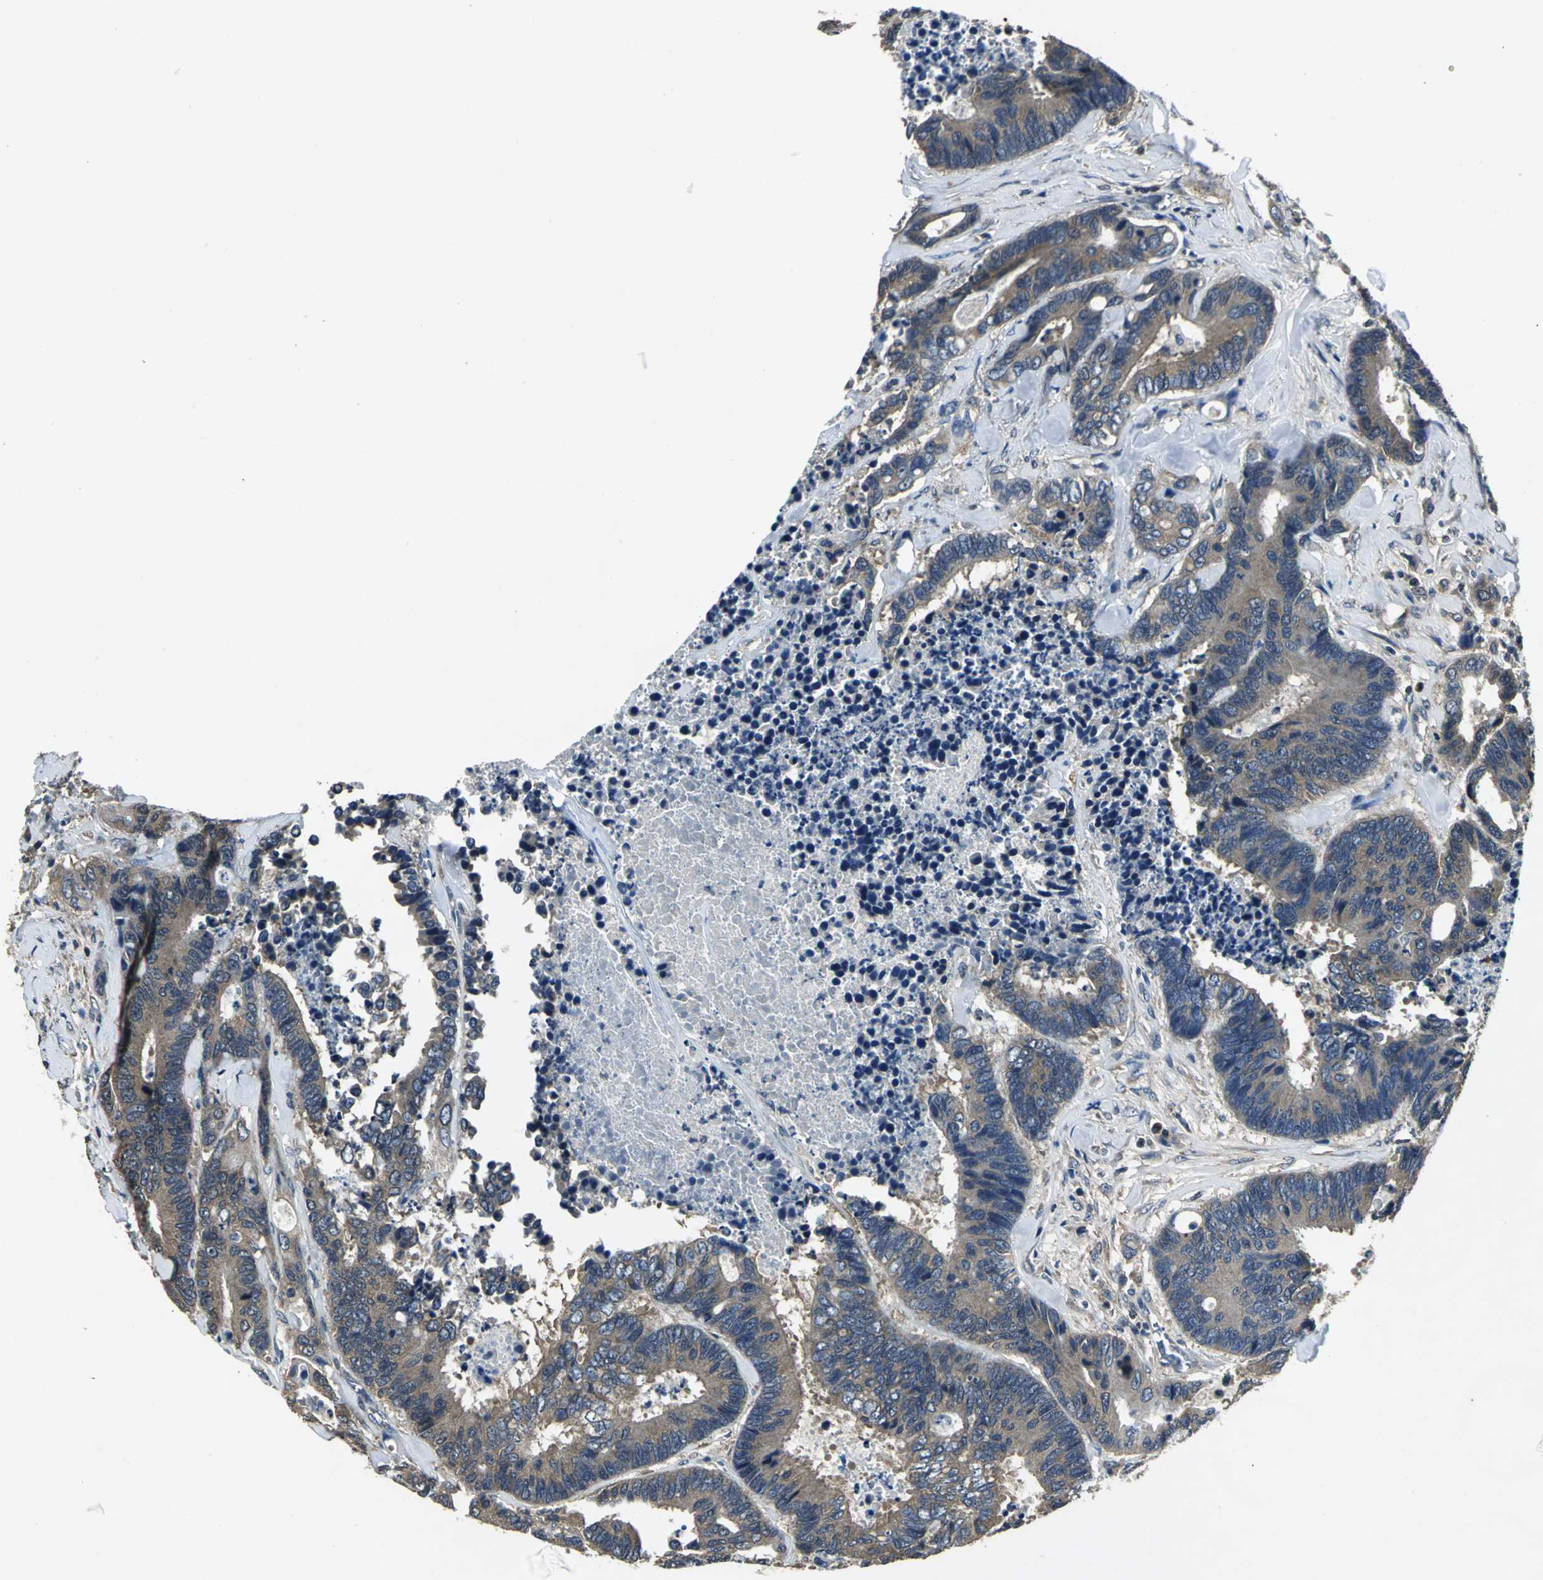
{"staining": {"intensity": "moderate", "quantity": ">75%", "location": "cytoplasmic/membranous"}, "tissue": "colorectal cancer", "cell_type": "Tumor cells", "image_type": "cancer", "snomed": [{"axis": "morphology", "description": "Adenocarcinoma, NOS"}, {"axis": "topography", "description": "Rectum"}], "caption": "The image shows staining of adenocarcinoma (colorectal), revealing moderate cytoplasmic/membranous protein staining (brown color) within tumor cells. (DAB IHC with brightfield microscopy, high magnification).", "gene": "IRF3", "patient": {"sex": "male", "age": 55}}